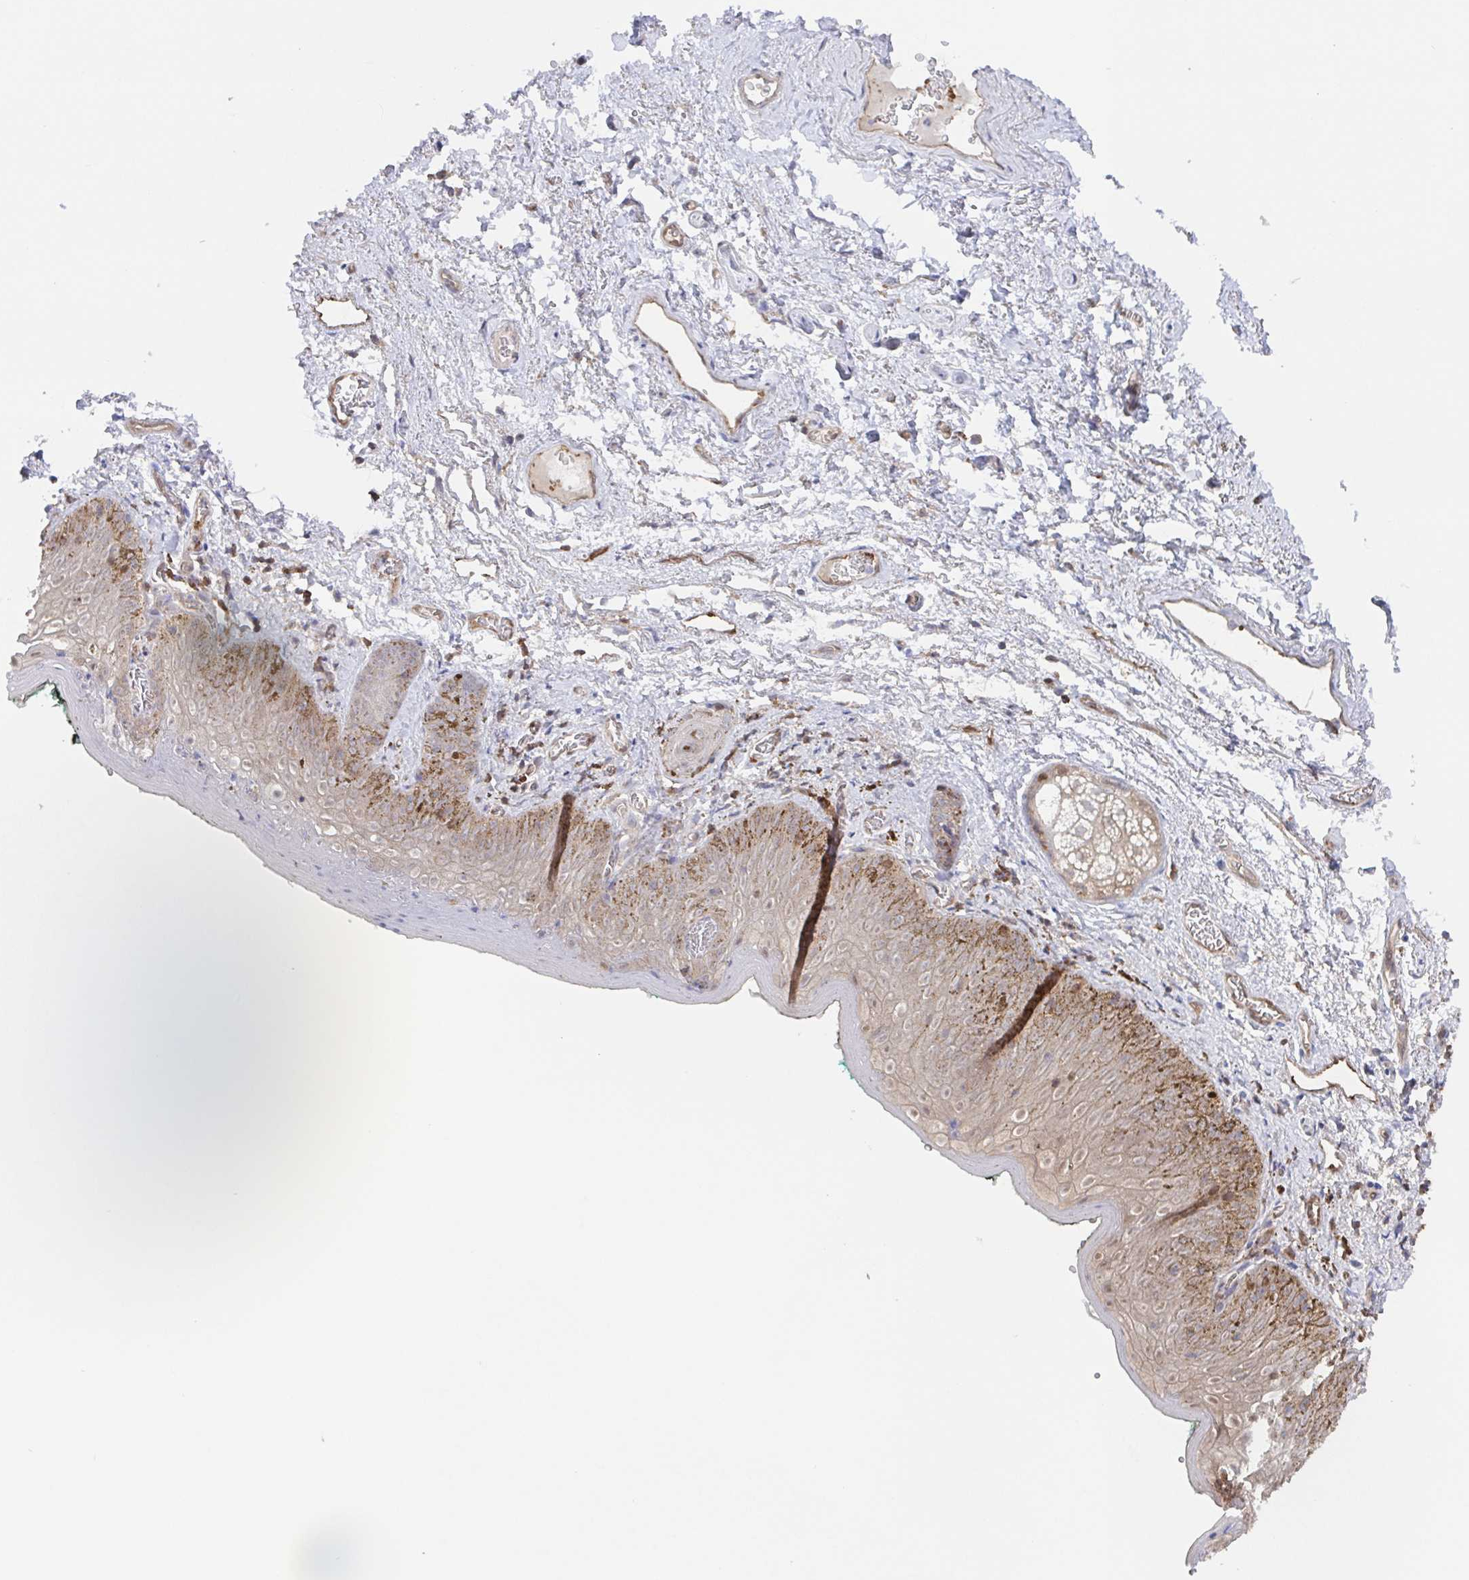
{"staining": {"intensity": "weak", "quantity": "25%-75%", "location": "cytoplasmic/membranous"}, "tissue": "vagina", "cell_type": "Squamous epithelial cells", "image_type": "normal", "snomed": [{"axis": "morphology", "description": "Normal tissue, NOS"}, {"axis": "topography", "description": "Vulva"}, {"axis": "topography", "description": "Vagina"}, {"axis": "topography", "description": "Peripheral nerve tissue"}], "caption": "This image reveals benign vagina stained with immunohistochemistry (IHC) to label a protein in brown. The cytoplasmic/membranous of squamous epithelial cells show weak positivity for the protein. Nuclei are counter-stained blue.", "gene": "AGFG2", "patient": {"sex": "female", "age": 66}}